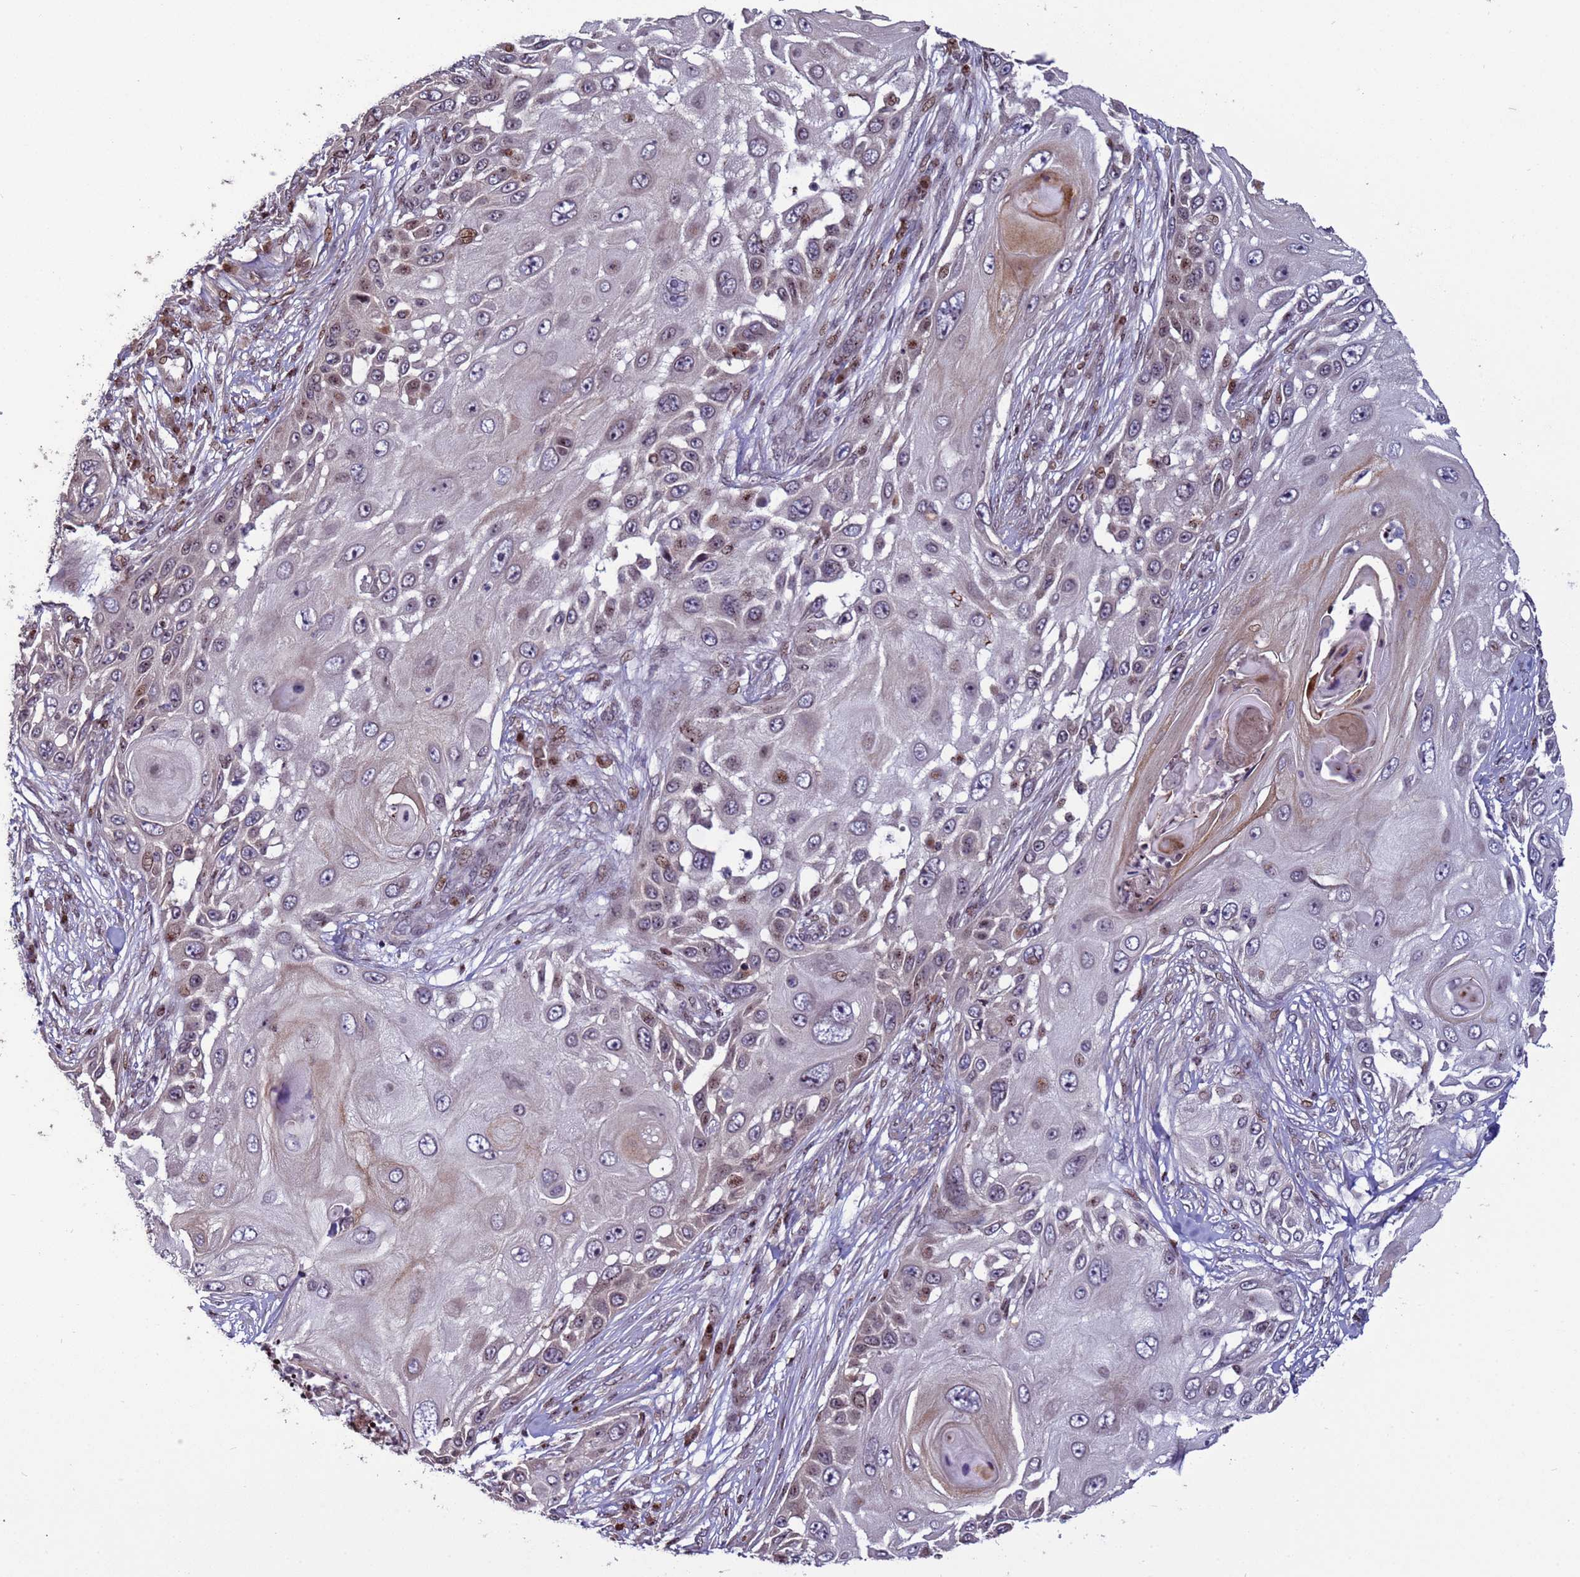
{"staining": {"intensity": "moderate", "quantity": "<25%", "location": "nuclear"}, "tissue": "skin cancer", "cell_type": "Tumor cells", "image_type": "cancer", "snomed": [{"axis": "morphology", "description": "Squamous cell carcinoma, NOS"}, {"axis": "topography", "description": "Skin"}], "caption": "A brown stain labels moderate nuclear staining of a protein in skin cancer tumor cells.", "gene": "HGH1", "patient": {"sex": "female", "age": 44}}